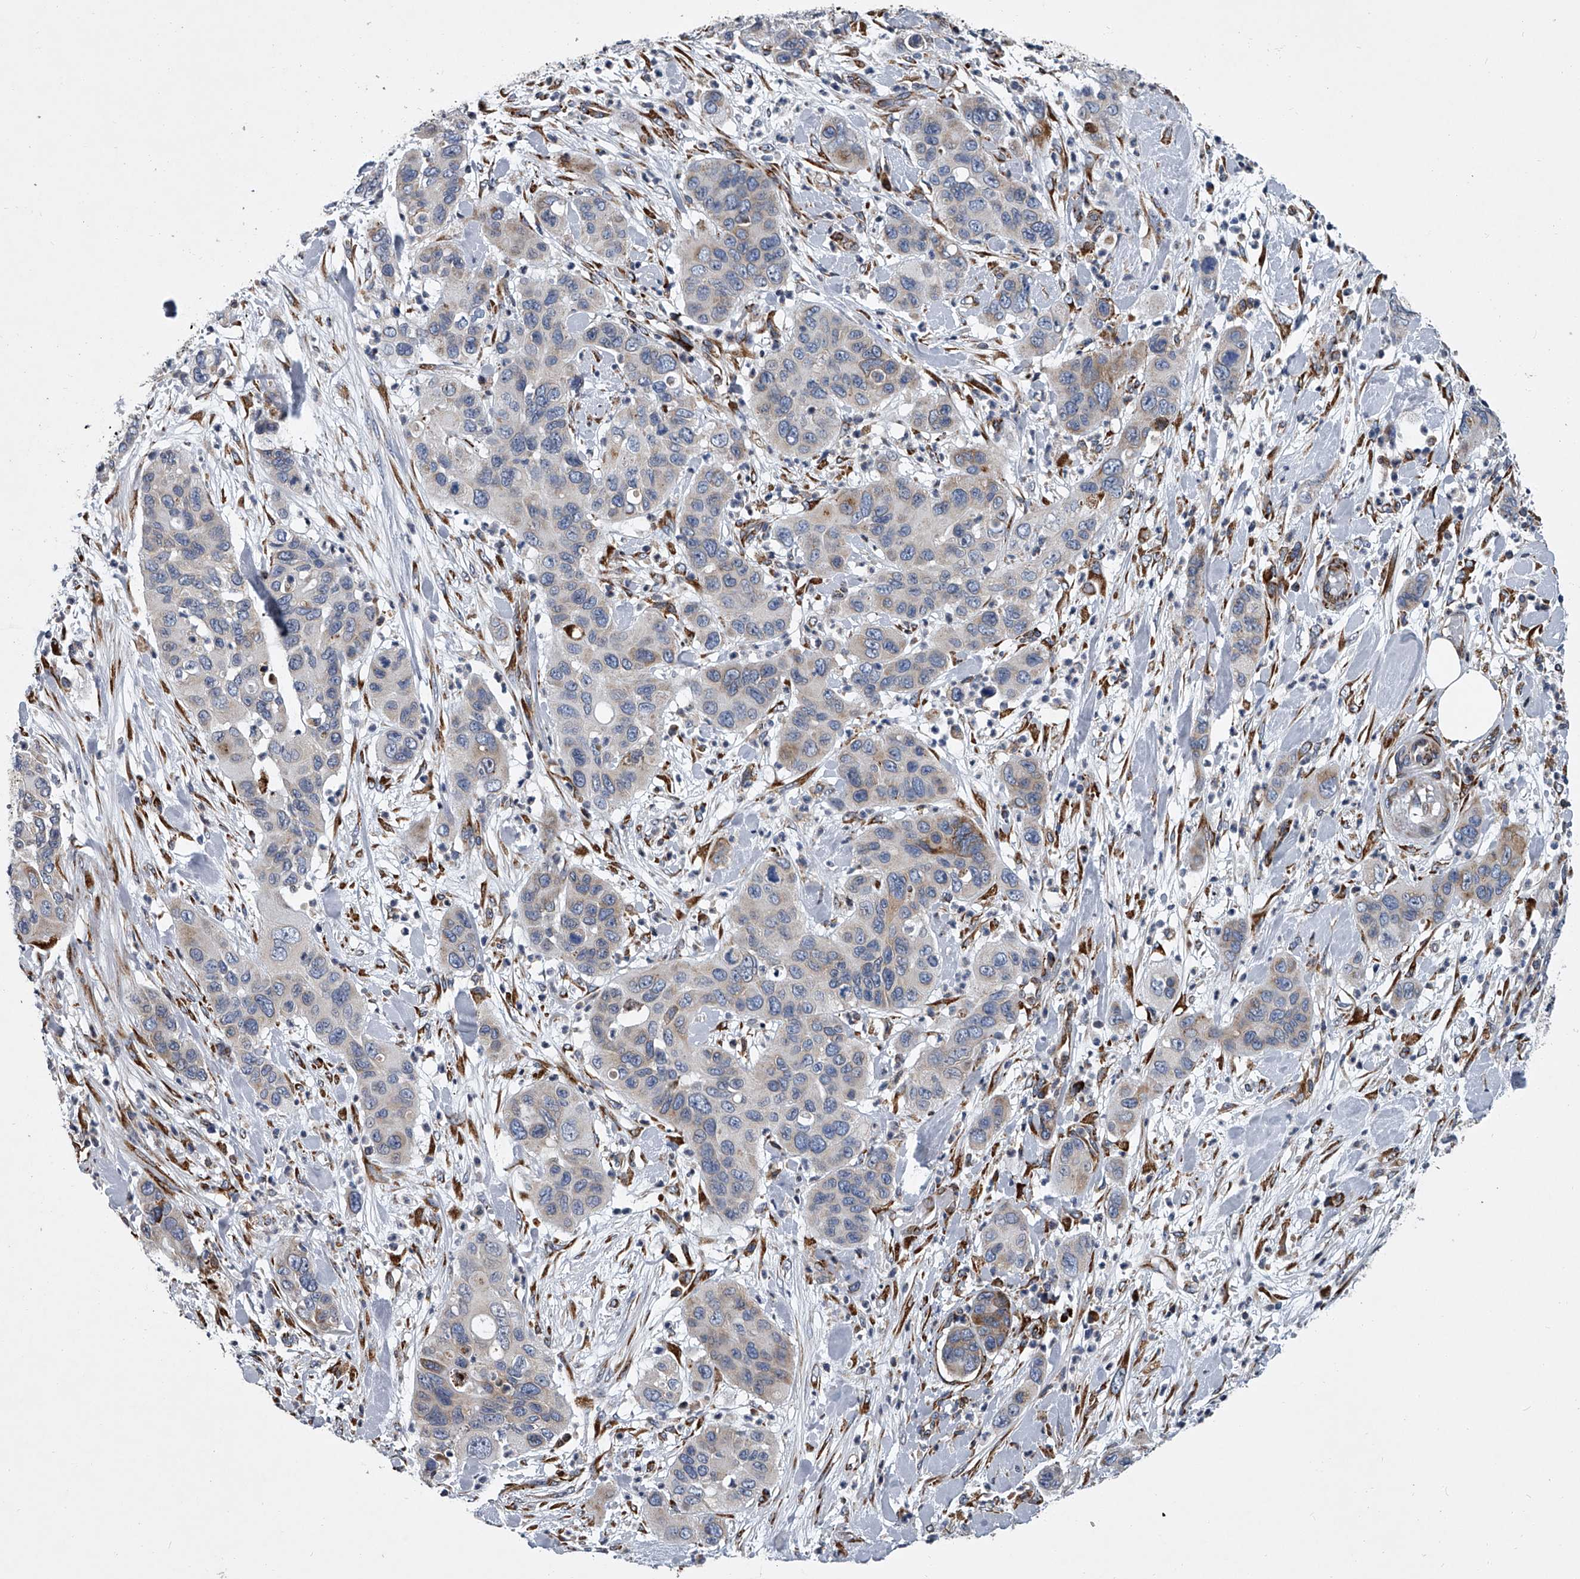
{"staining": {"intensity": "negative", "quantity": "none", "location": "none"}, "tissue": "pancreatic cancer", "cell_type": "Tumor cells", "image_type": "cancer", "snomed": [{"axis": "morphology", "description": "Adenocarcinoma, NOS"}, {"axis": "topography", "description": "Pancreas"}], "caption": "Human pancreatic cancer (adenocarcinoma) stained for a protein using immunohistochemistry displays no positivity in tumor cells.", "gene": "TMEM63C", "patient": {"sex": "female", "age": 71}}